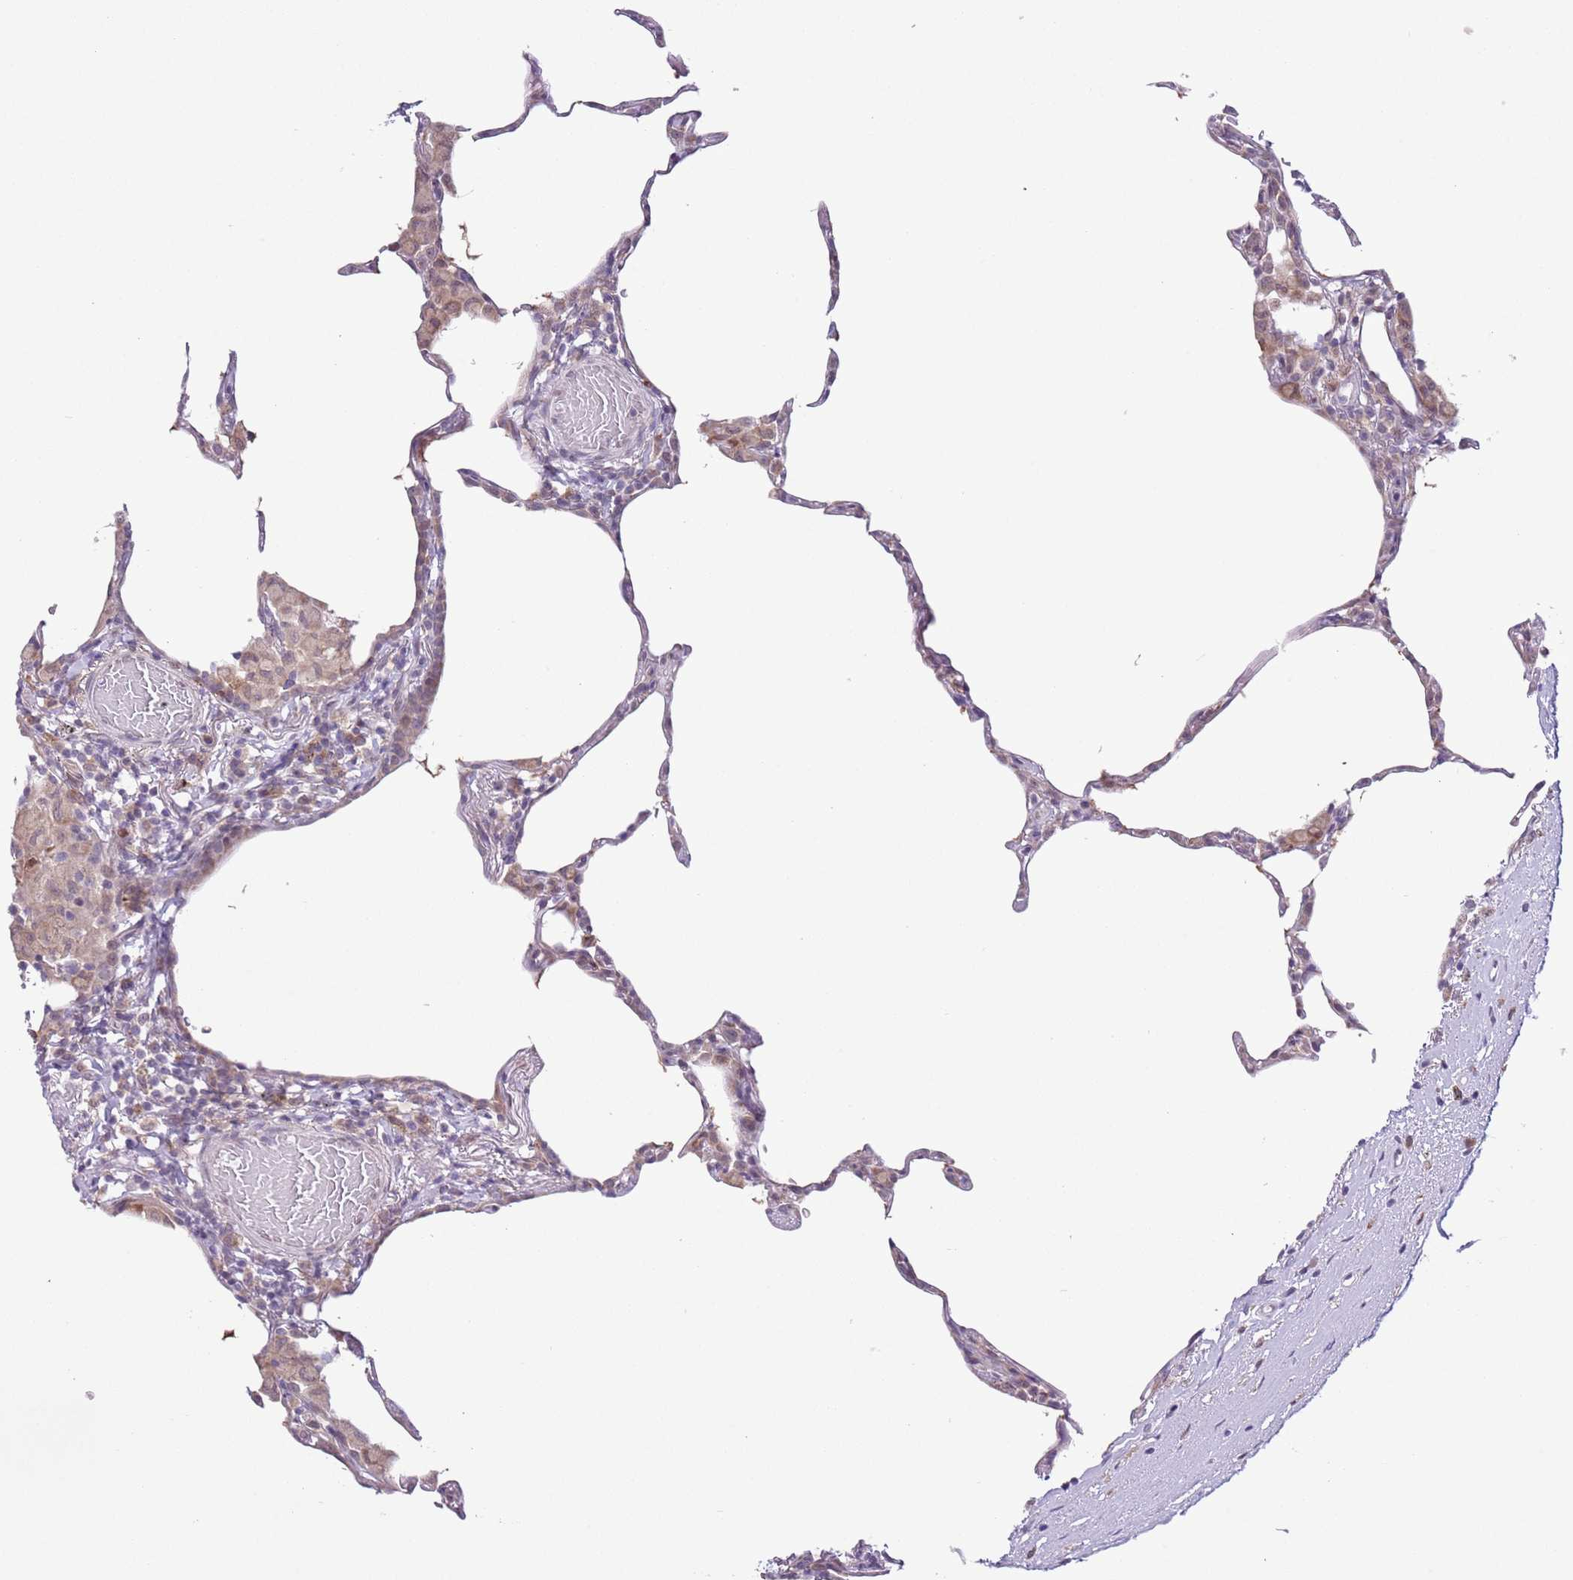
{"staining": {"intensity": "weak", "quantity": "<25%", "location": "cytoplasmic/membranous,nuclear"}, "tissue": "lung", "cell_type": "Alveolar cells", "image_type": "normal", "snomed": [{"axis": "morphology", "description": "Normal tissue, NOS"}, {"axis": "topography", "description": "Lung"}], "caption": "This is an immunohistochemistry (IHC) photomicrograph of normal lung. There is no staining in alveolar cells.", "gene": "ZNF576", "patient": {"sex": "female", "age": 57}}